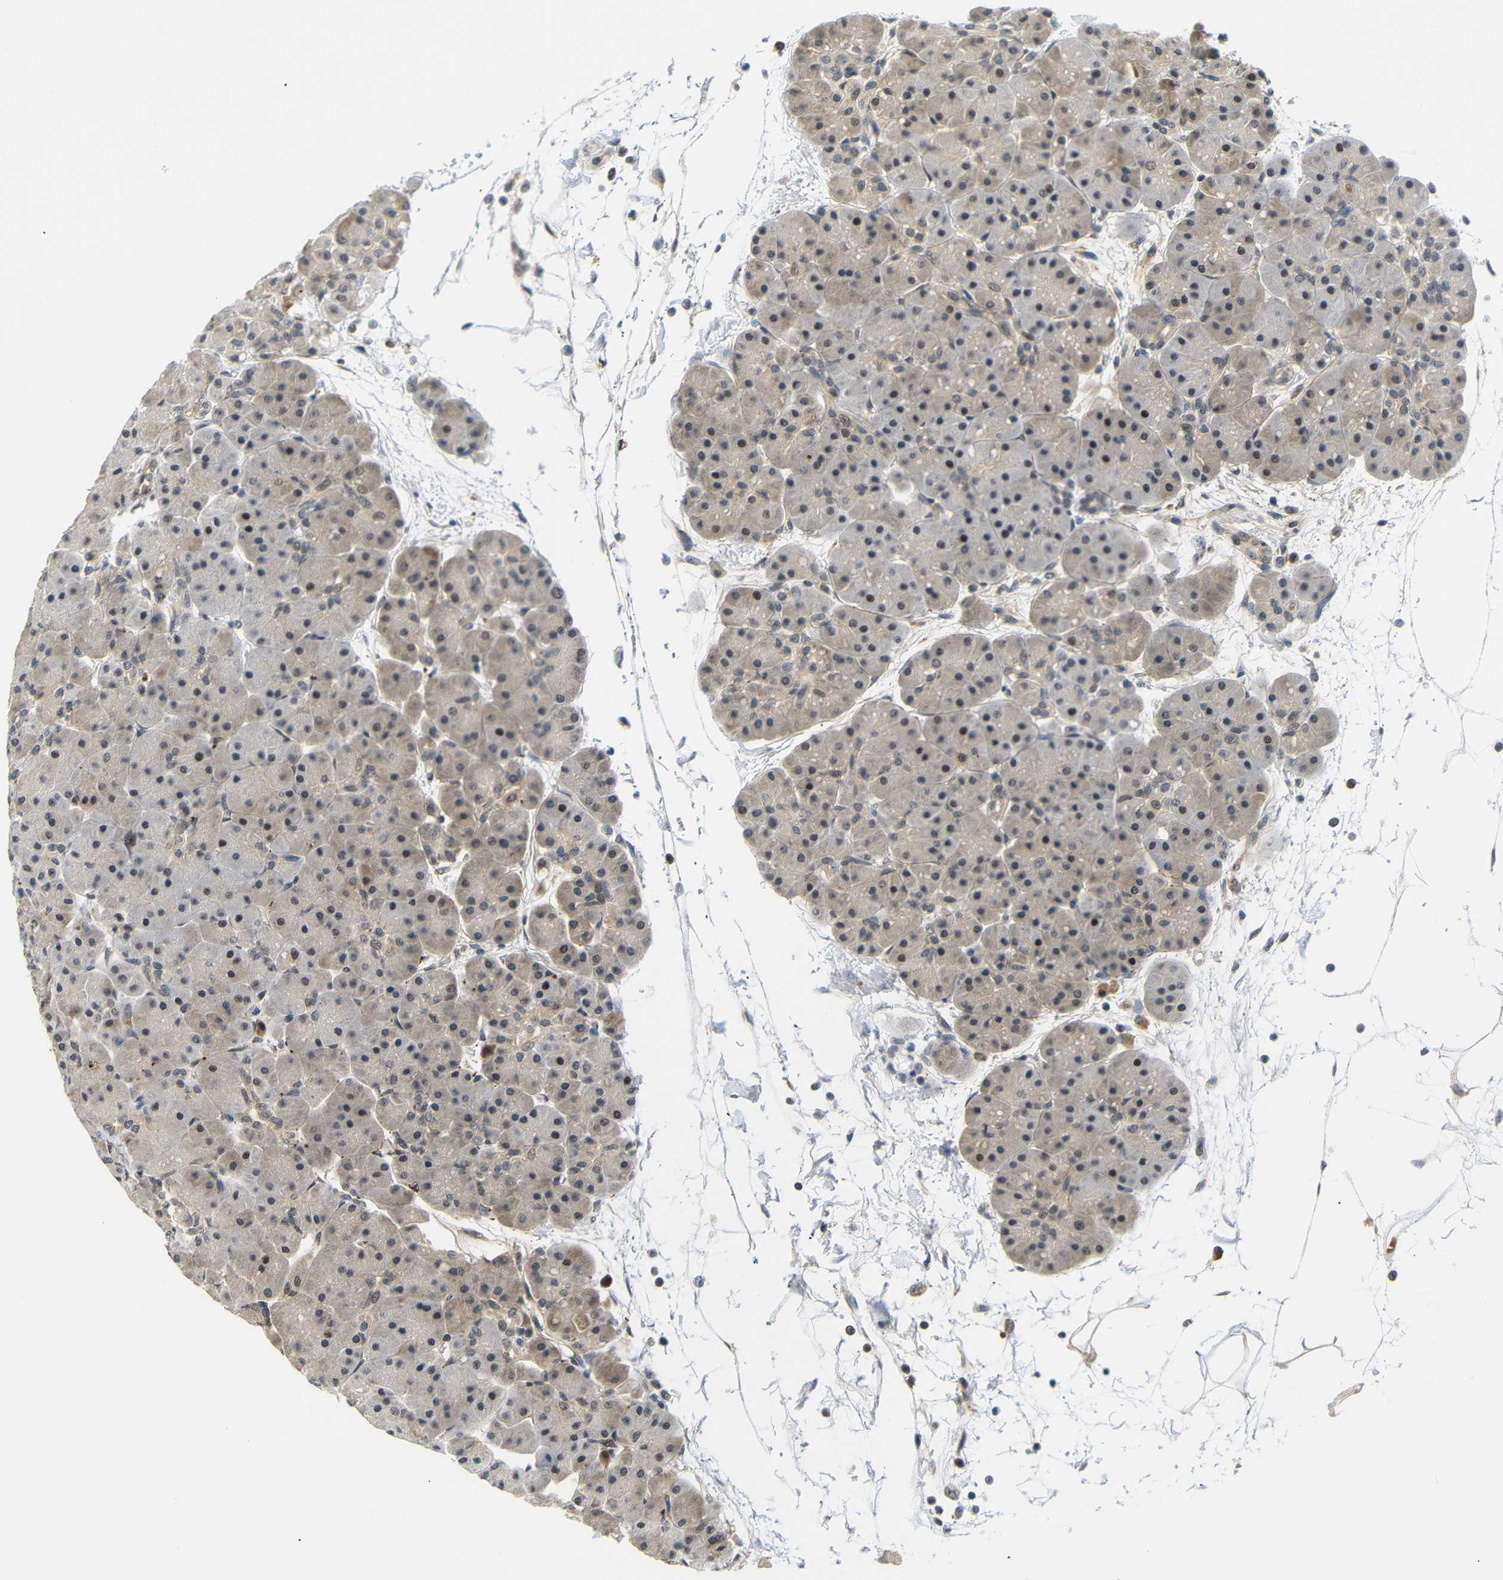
{"staining": {"intensity": "weak", "quantity": "25%-75%", "location": "cytoplasmic/membranous,nuclear"}, "tissue": "pancreas", "cell_type": "Exocrine glandular cells", "image_type": "normal", "snomed": [{"axis": "morphology", "description": "Normal tissue, NOS"}, {"axis": "topography", "description": "Pancreas"}], "caption": "Weak cytoplasmic/membranous,nuclear staining for a protein is present in about 25%-75% of exocrine glandular cells of benign pancreas using immunohistochemistry (IHC).", "gene": "GJA5", "patient": {"sex": "male", "age": 66}}